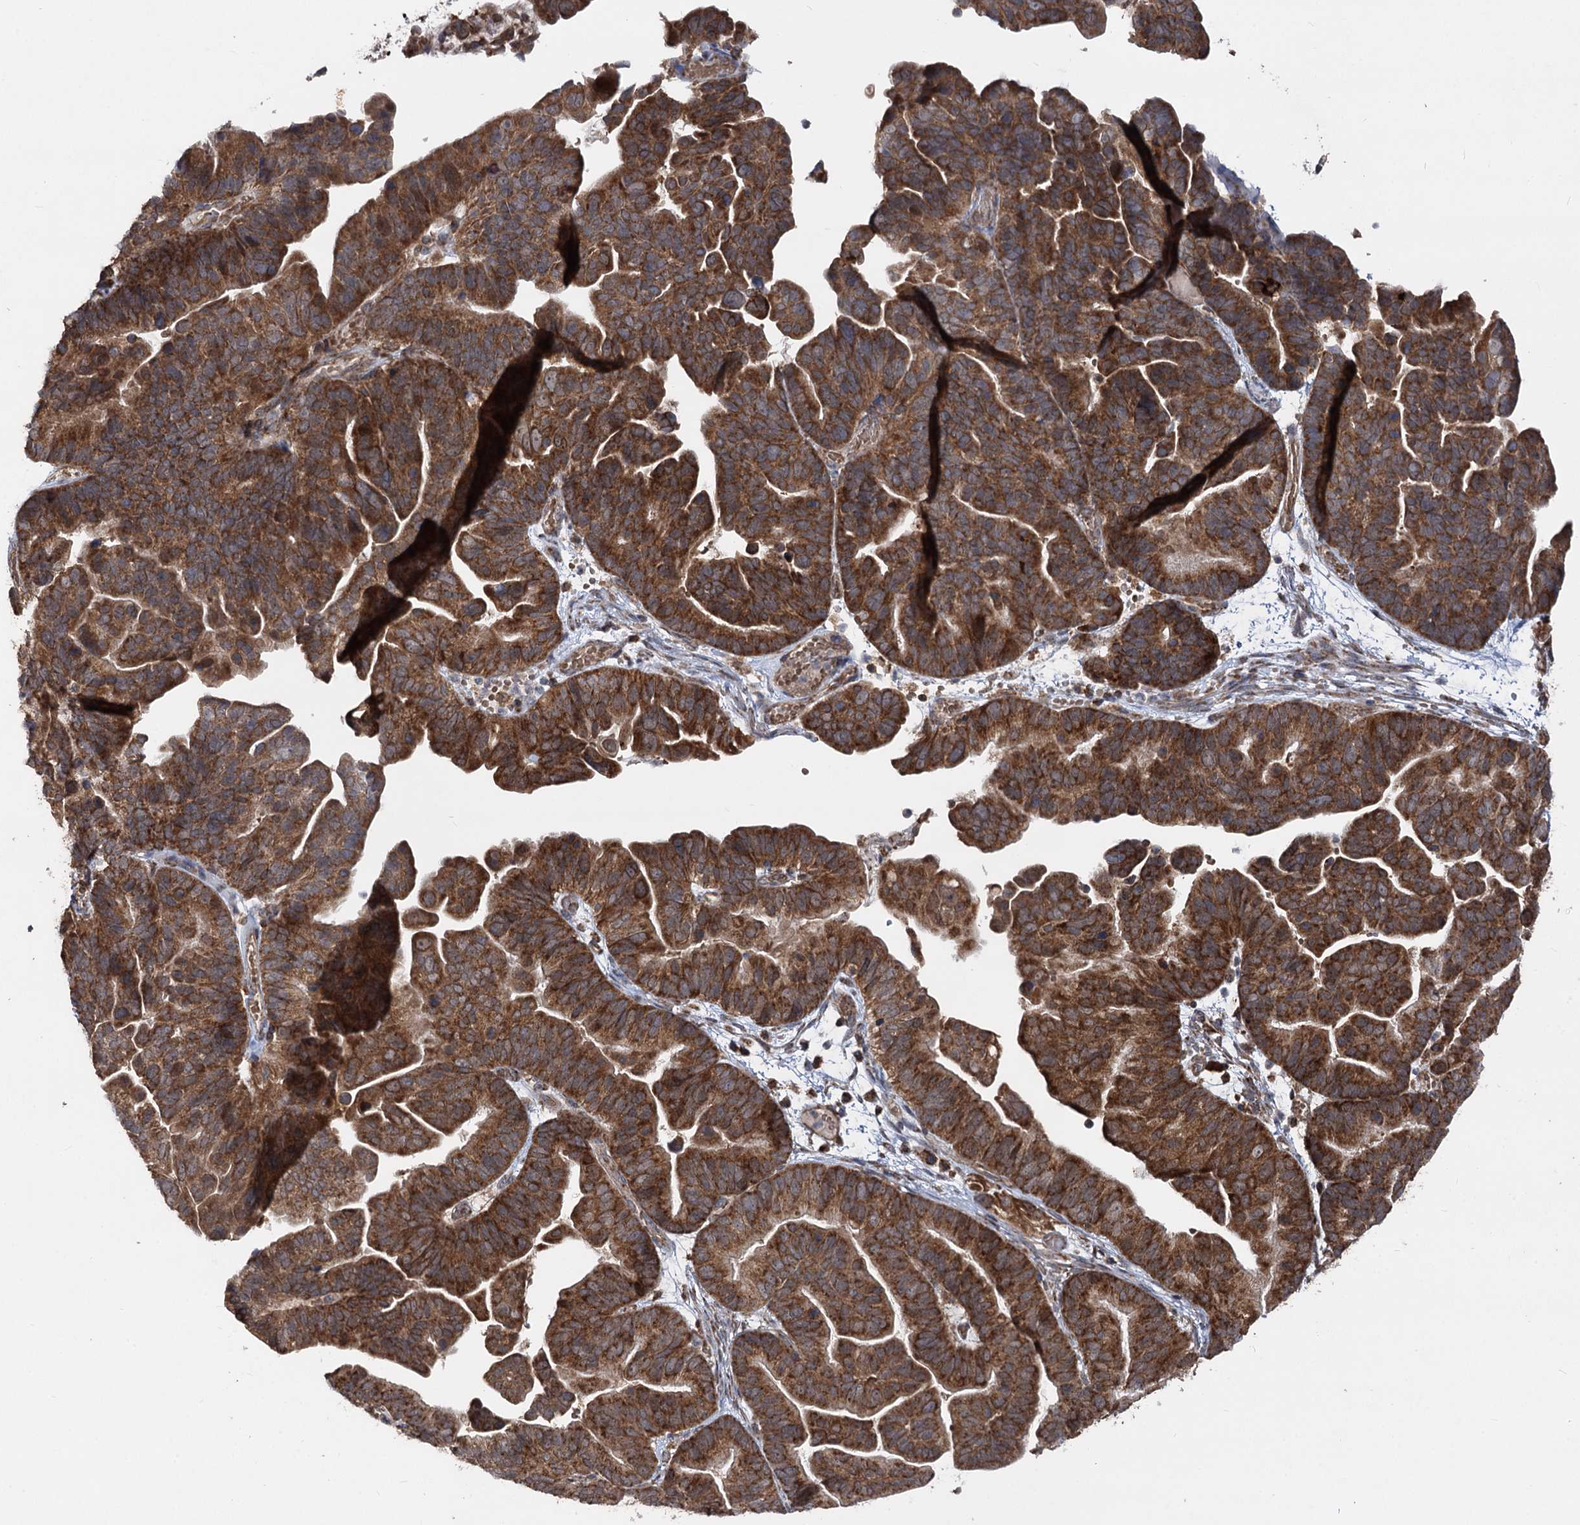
{"staining": {"intensity": "strong", "quantity": ">75%", "location": "cytoplasmic/membranous"}, "tissue": "ovarian cancer", "cell_type": "Tumor cells", "image_type": "cancer", "snomed": [{"axis": "morphology", "description": "Cystadenocarcinoma, serous, NOS"}, {"axis": "topography", "description": "Ovary"}], "caption": "Strong cytoplasmic/membranous protein expression is identified in approximately >75% of tumor cells in ovarian cancer (serous cystadenocarcinoma).", "gene": "MINDY3", "patient": {"sex": "female", "age": 56}}